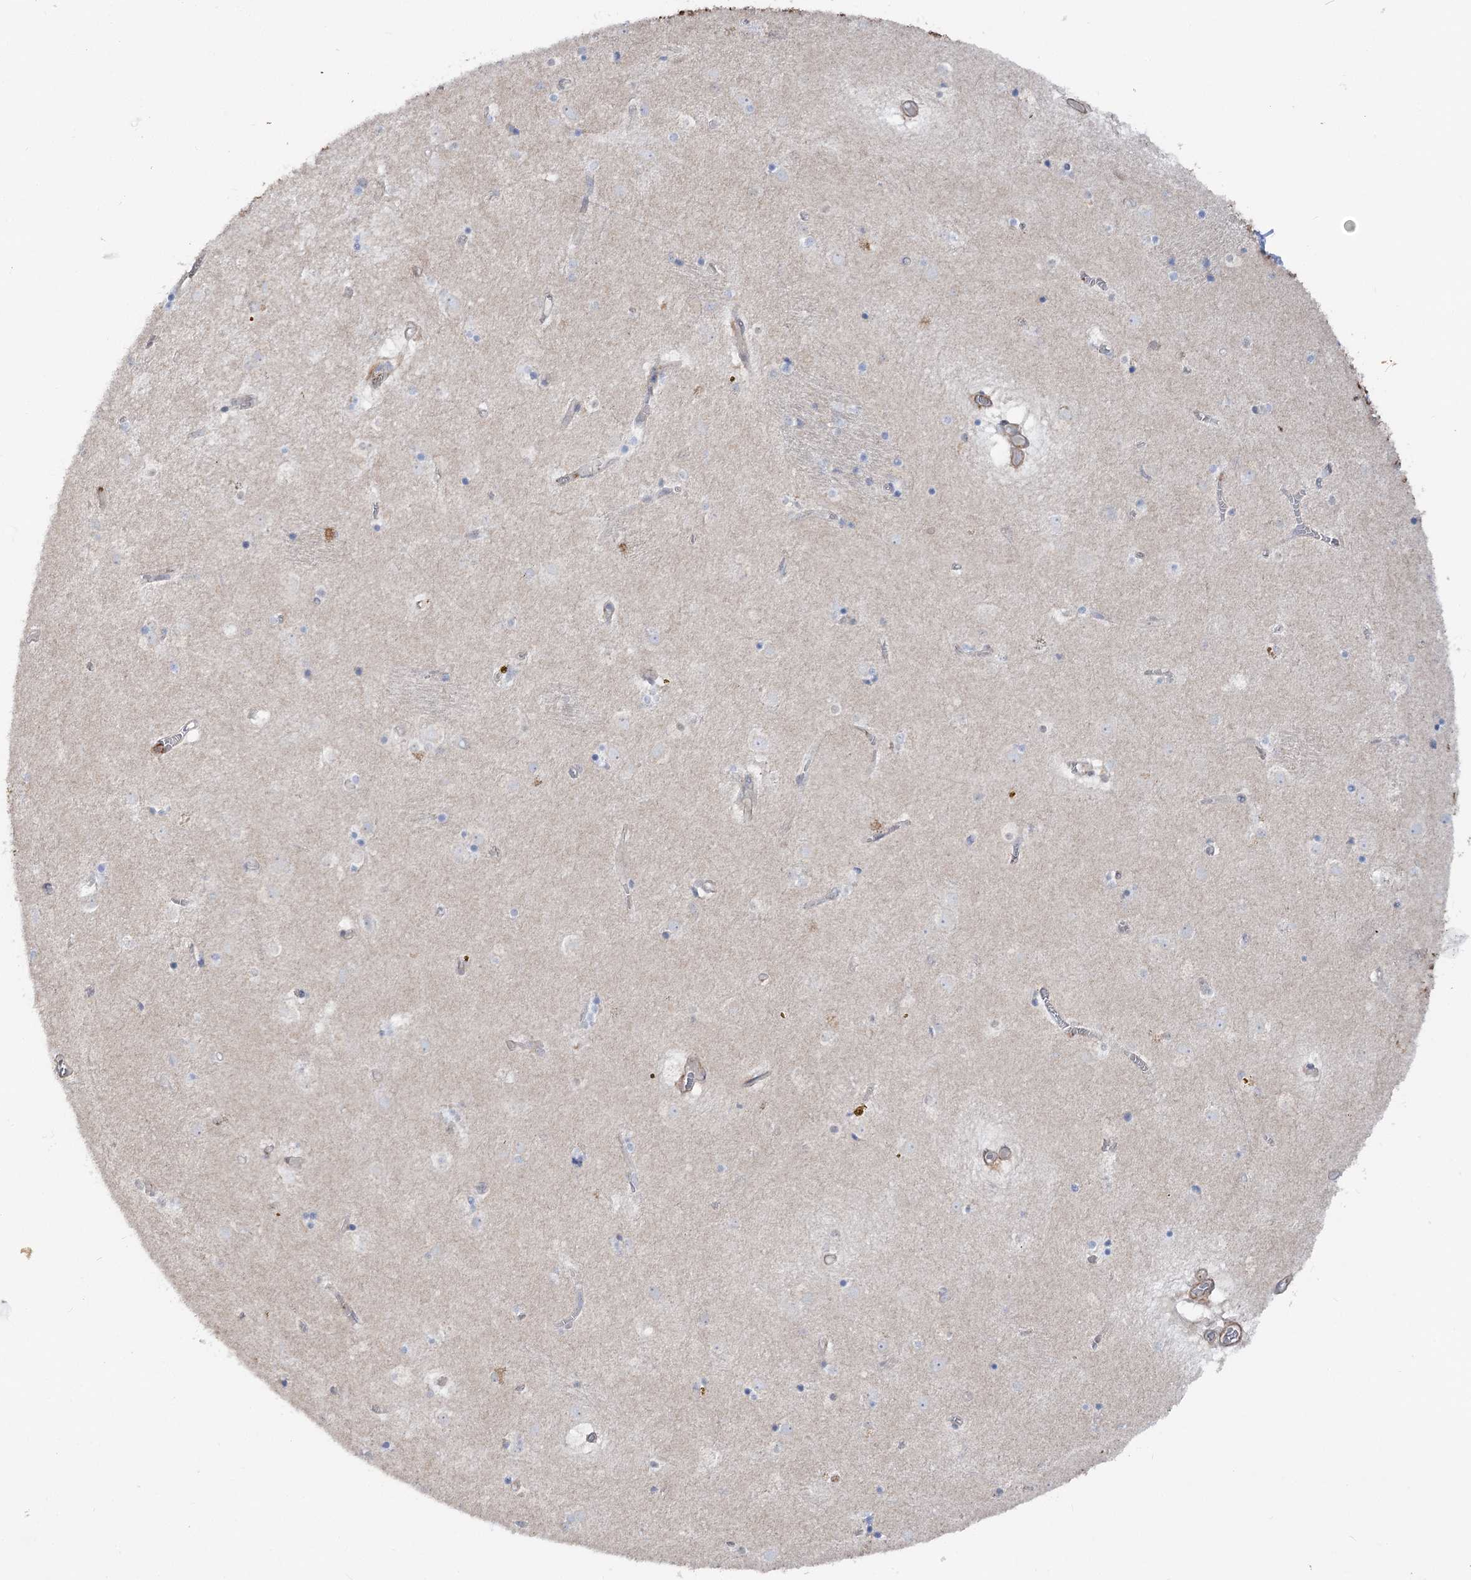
{"staining": {"intensity": "negative", "quantity": "none", "location": "none"}, "tissue": "caudate", "cell_type": "Glial cells", "image_type": "normal", "snomed": [{"axis": "morphology", "description": "Normal tissue, NOS"}, {"axis": "topography", "description": "Lateral ventricle wall"}], "caption": "The immunohistochemistry (IHC) micrograph has no significant staining in glial cells of caudate. Nuclei are stained in blue.", "gene": "LARP1B", "patient": {"sex": "male", "age": 70}}